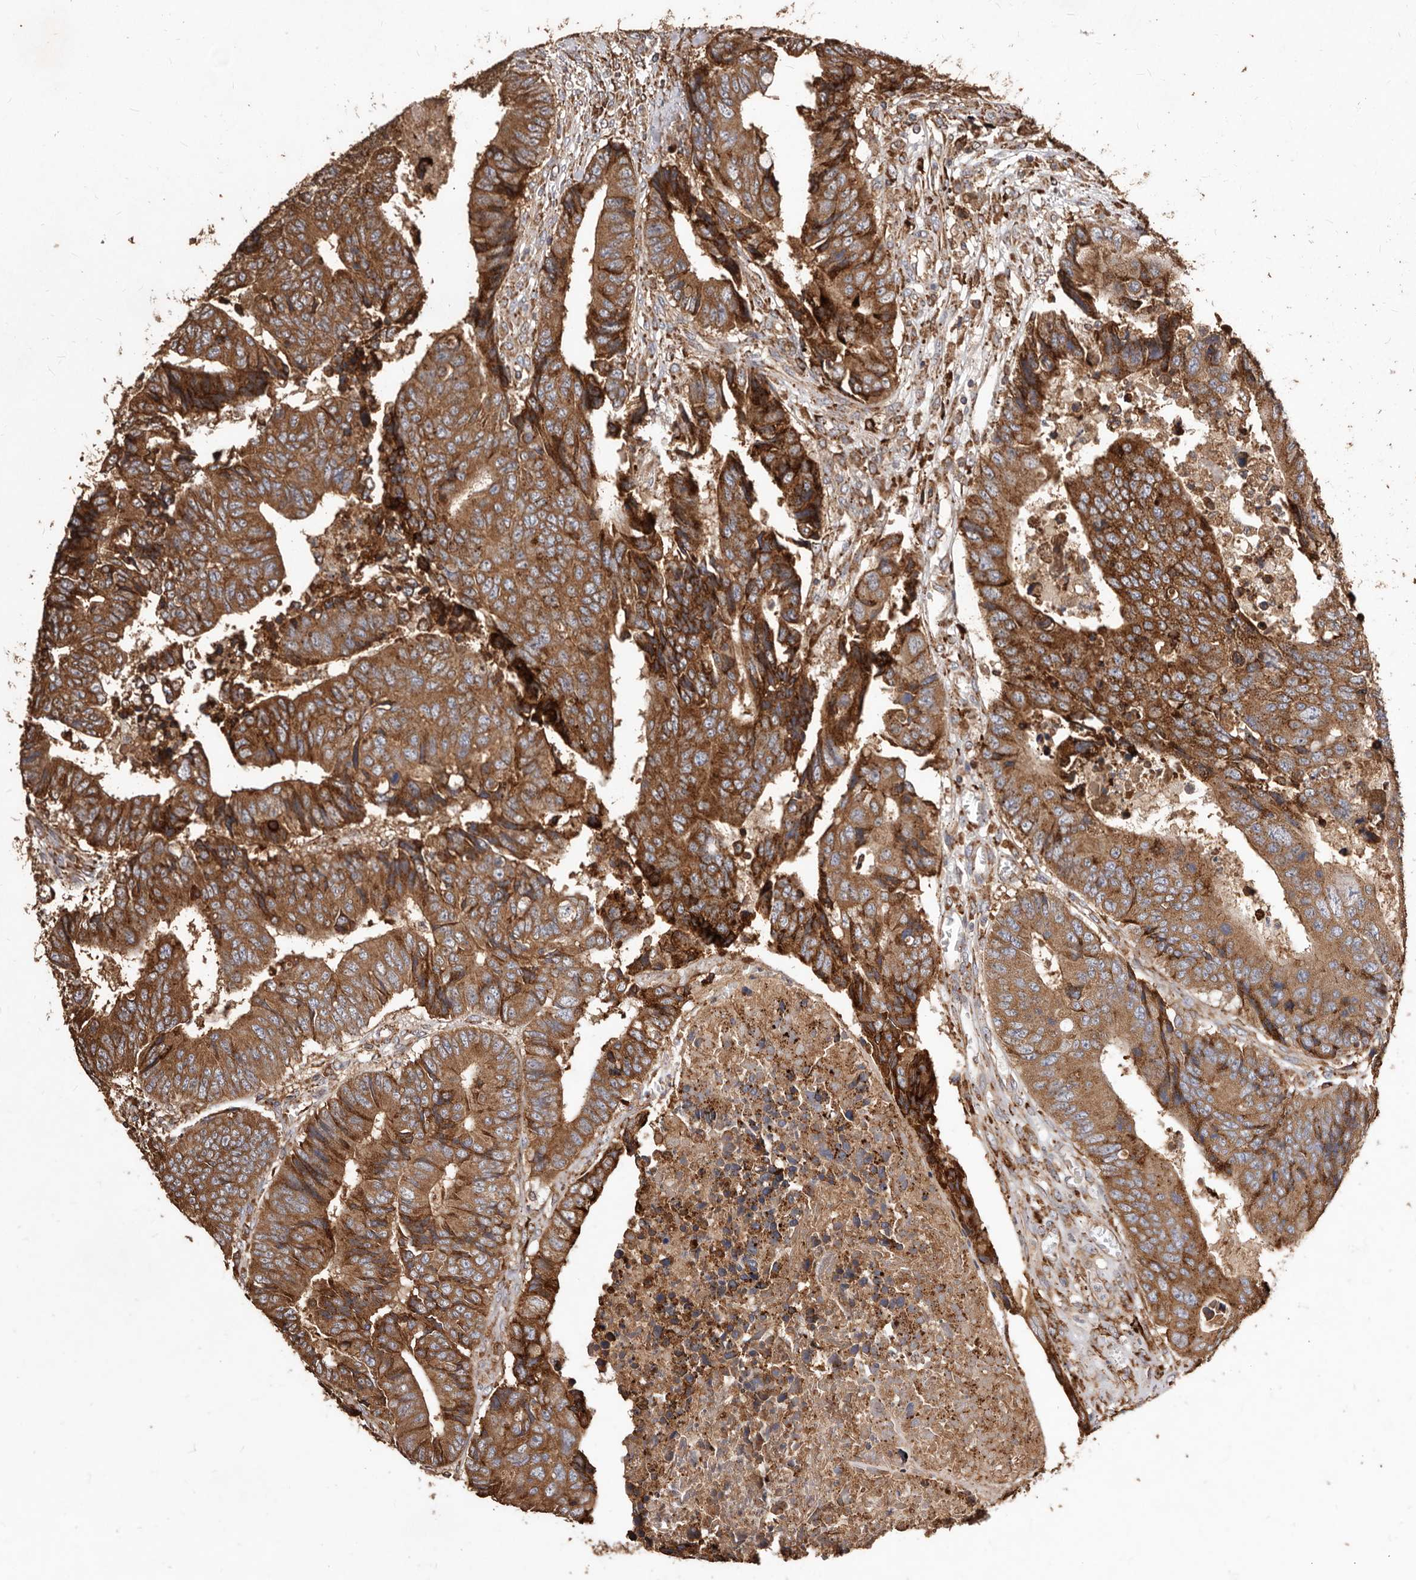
{"staining": {"intensity": "strong", "quantity": ">75%", "location": "cytoplasmic/membranous"}, "tissue": "colorectal cancer", "cell_type": "Tumor cells", "image_type": "cancer", "snomed": [{"axis": "morphology", "description": "Adenocarcinoma, NOS"}, {"axis": "topography", "description": "Rectum"}], "caption": "An immunohistochemistry (IHC) histopathology image of neoplastic tissue is shown. Protein staining in brown highlights strong cytoplasmic/membranous positivity in adenocarcinoma (colorectal) within tumor cells. (DAB (3,3'-diaminobenzidine) = brown stain, brightfield microscopy at high magnification).", "gene": "STEAP2", "patient": {"sex": "male", "age": 84}}